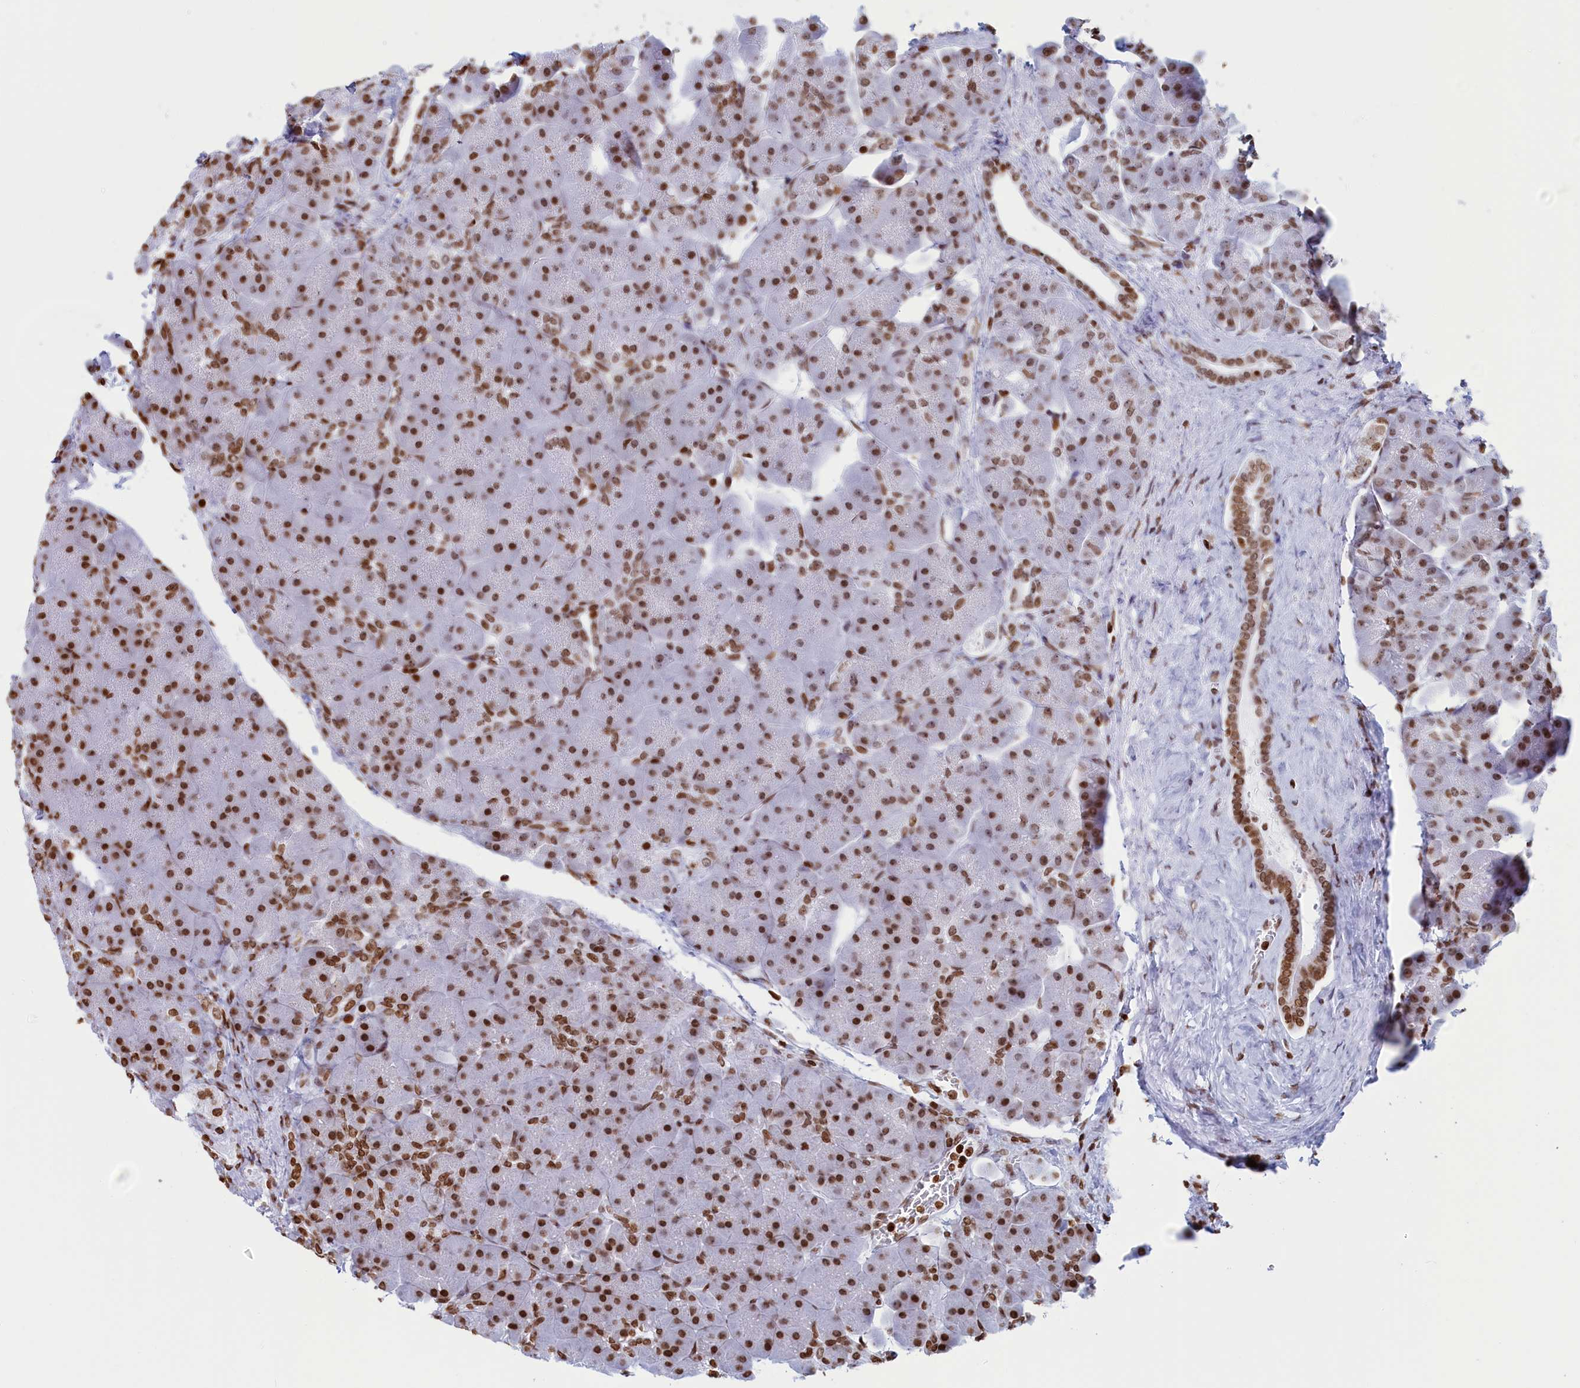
{"staining": {"intensity": "moderate", "quantity": ">75%", "location": "nuclear"}, "tissue": "pancreas", "cell_type": "Exocrine glandular cells", "image_type": "normal", "snomed": [{"axis": "morphology", "description": "Normal tissue, NOS"}, {"axis": "topography", "description": "Pancreas"}], "caption": "Immunohistochemical staining of unremarkable pancreas reveals moderate nuclear protein positivity in about >75% of exocrine glandular cells.", "gene": "APOBEC3A", "patient": {"sex": "male", "age": 66}}